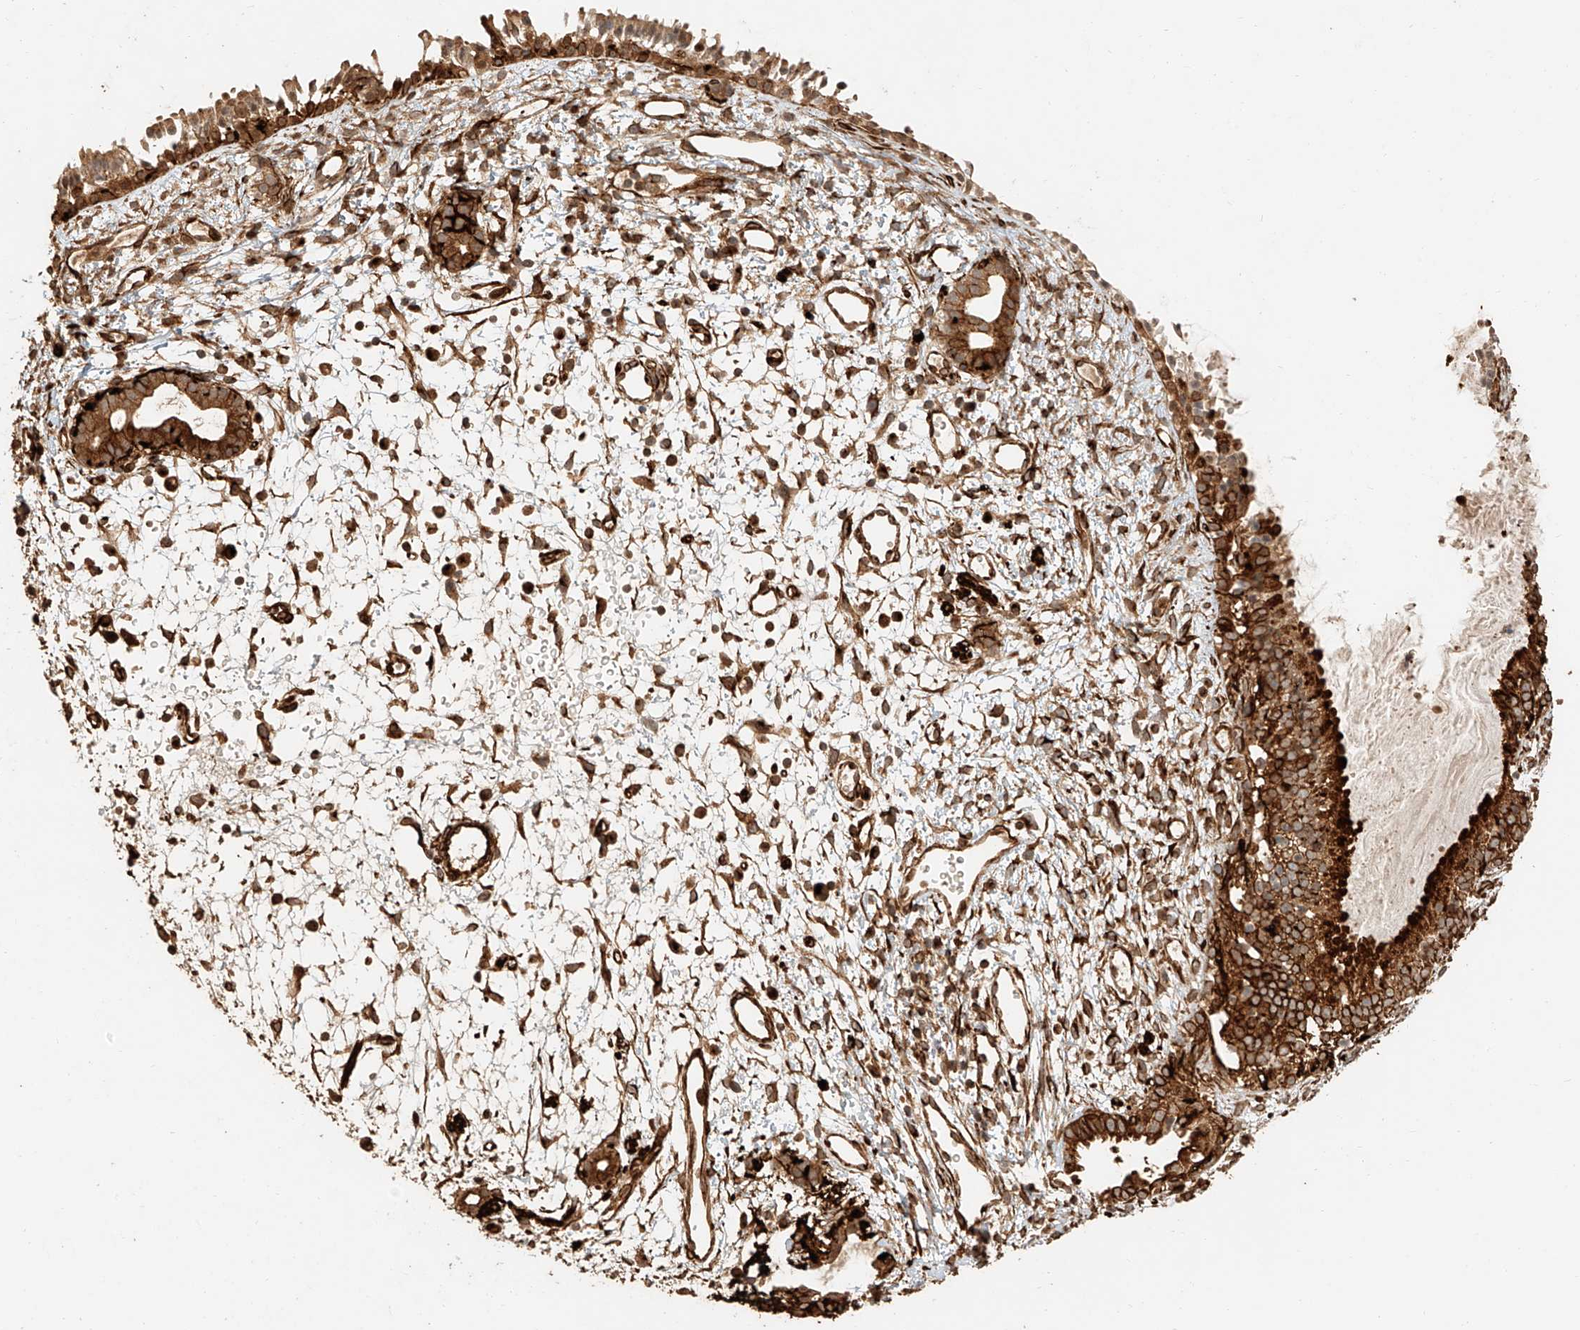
{"staining": {"intensity": "strong", "quantity": ">75%", "location": "cytoplasmic/membranous"}, "tissue": "nasopharynx", "cell_type": "Respiratory epithelial cells", "image_type": "normal", "snomed": [{"axis": "morphology", "description": "Normal tissue, NOS"}, {"axis": "topography", "description": "Nasopharynx"}], "caption": "A photomicrograph of human nasopharynx stained for a protein demonstrates strong cytoplasmic/membranous brown staining in respiratory epithelial cells. (brown staining indicates protein expression, while blue staining denotes nuclei).", "gene": "NAP1L1", "patient": {"sex": "male", "age": 22}}